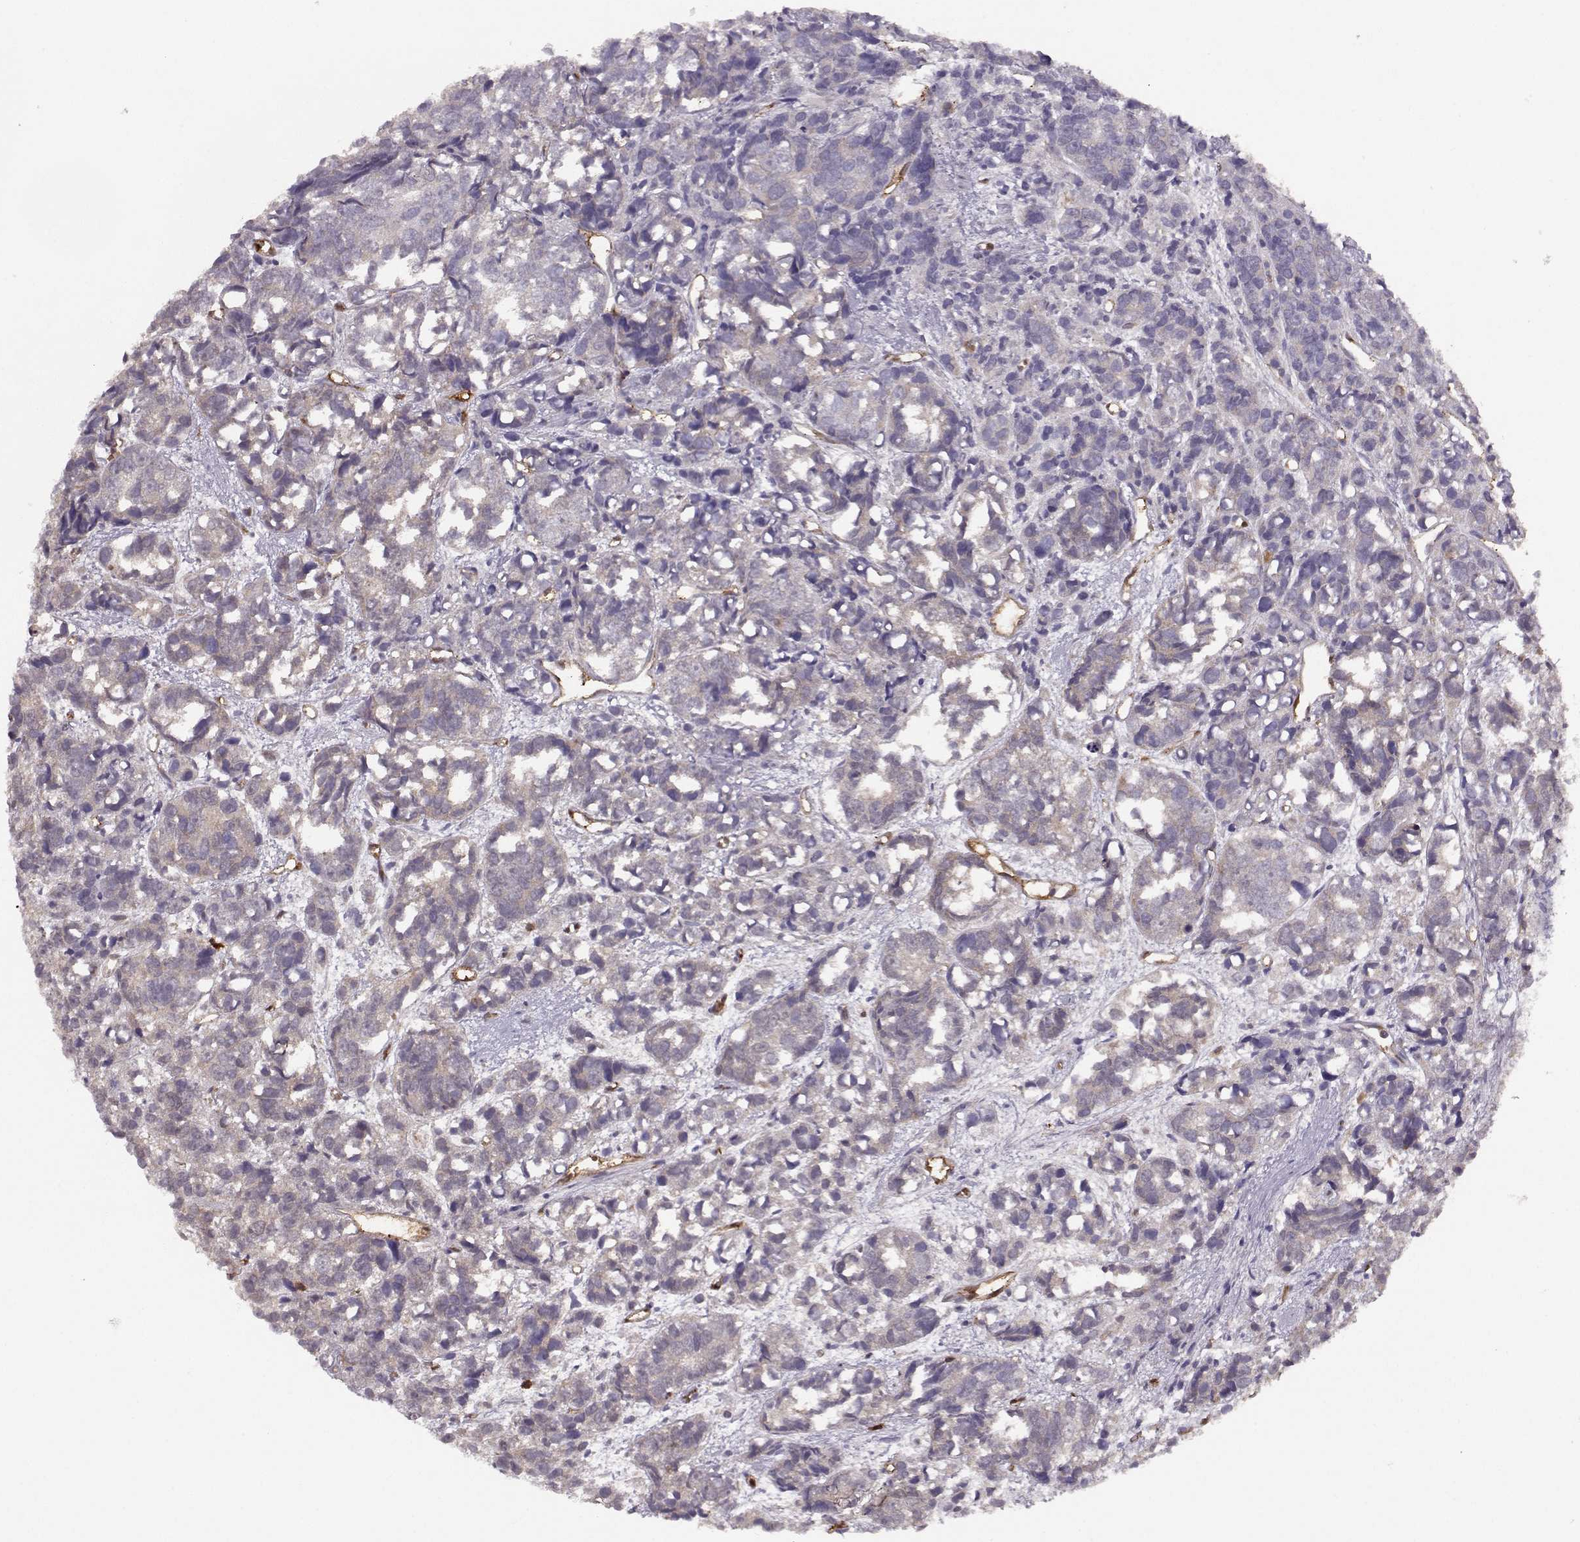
{"staining": {"intensity": "negative", "quantity": "none", "location": "none"}, "tissue": "prostate cancer", "cell_type": "Tumor cells", "image_type": "cancer", "snomed": [{"axis": "morphology", "description": "Adenocarcinoma, High grade"}, {"axis": "topography", "description": "Prostate"}], "caption": "This is an IHC micrograph of human prostate cancer (high-grade adenocarcinoma). There is no staining in tumor cells.", "gene": "PNP", "patient": {"sex": "male", "age": 77}}